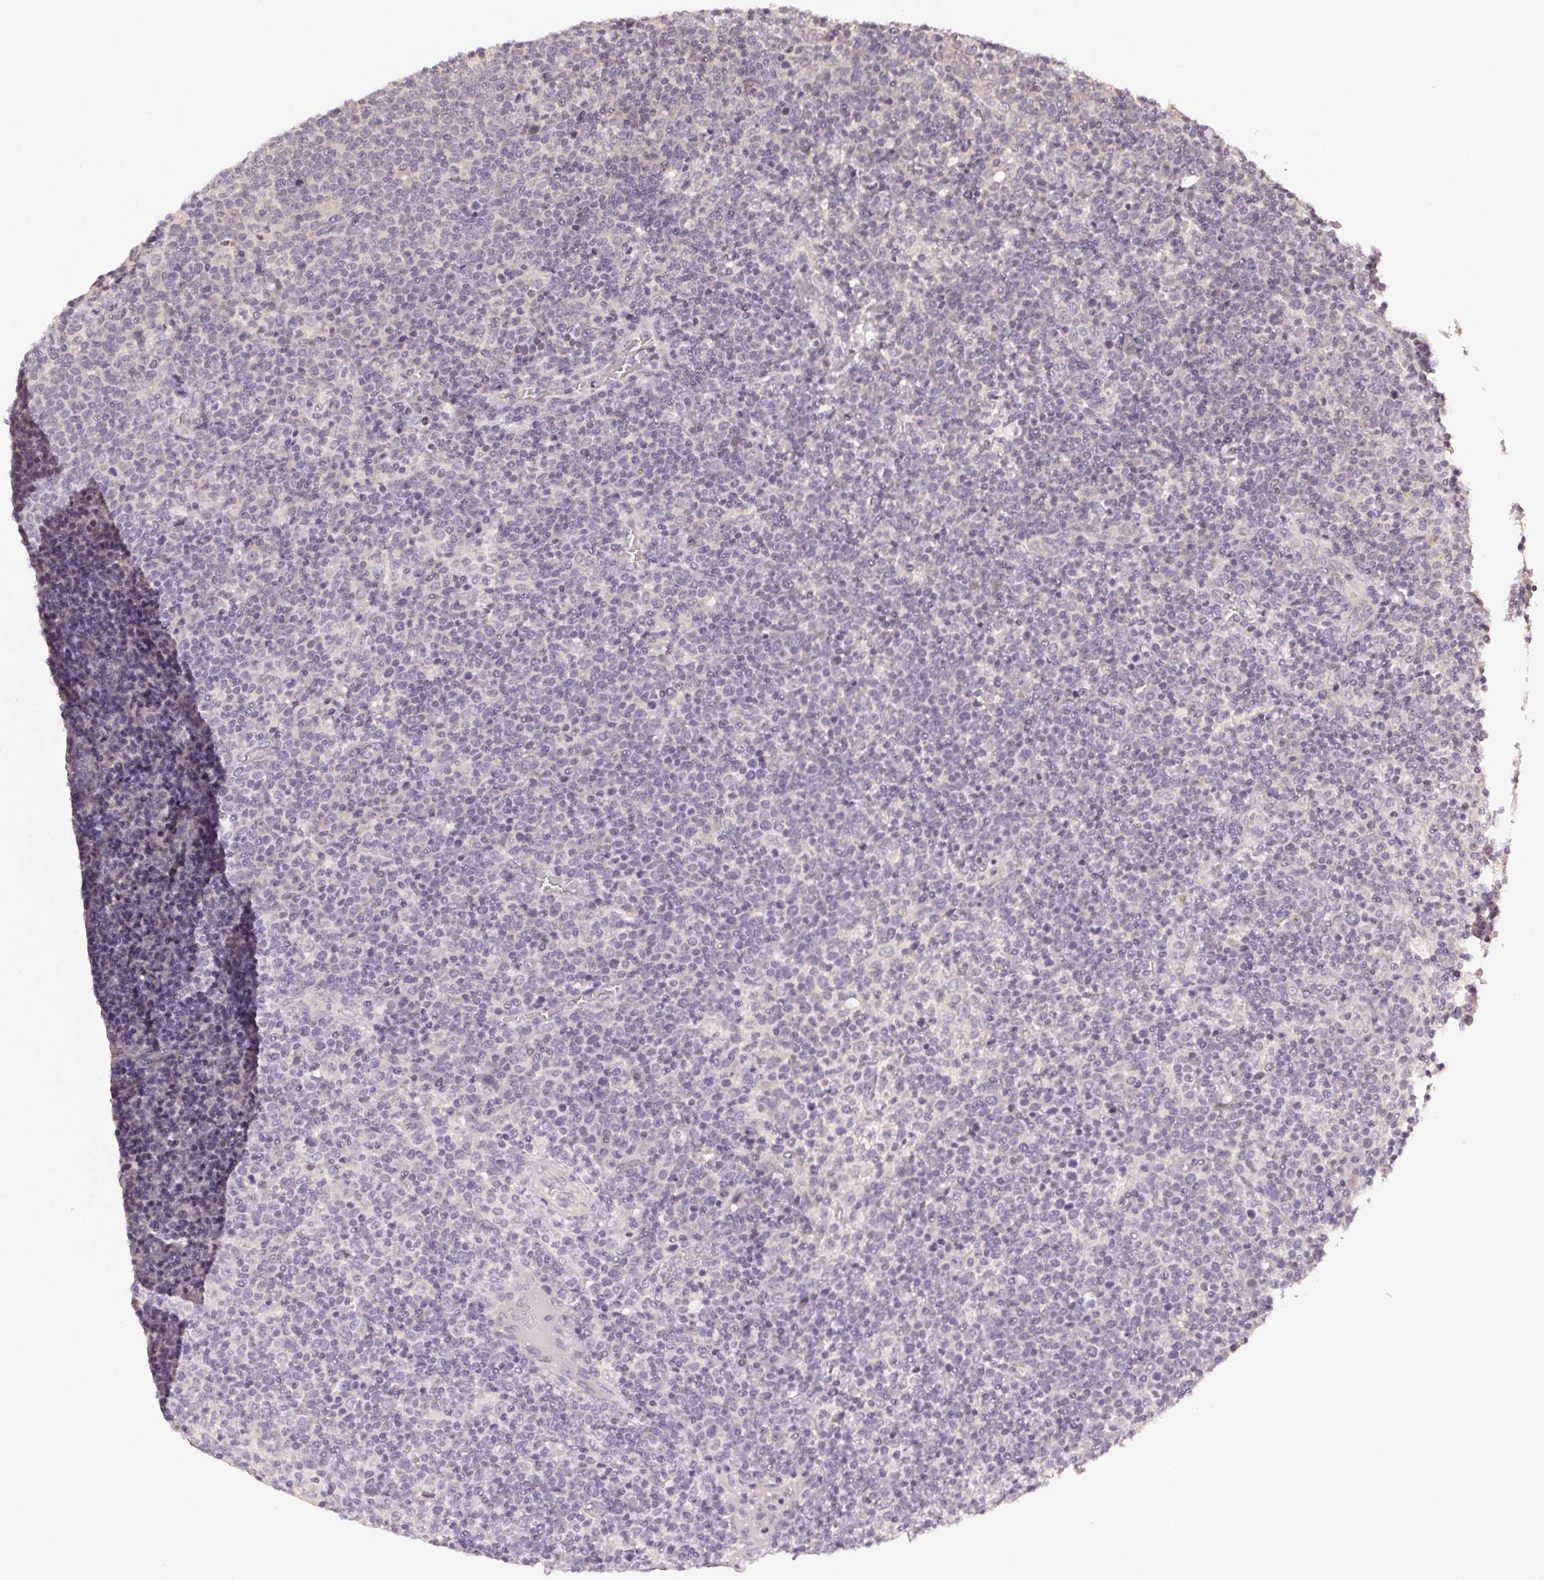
{"staining": {"intensity": "negative", "quantity": "none", "location": "none"}, "tissue": "lymphoma", "cell_type": "Tumor cells", "image_type": "cancer", "snomed": [{"axis": "morphology", "description": "Malignant lymphoma, non-Hodgkin's type, High grade"}, {"axis": "topography", "description": "Lymph node"}], "caption": "Tumor cells are negative for brown protein staining in malignant lymphoma, non-Hodgkin's type (high-grade). The staining is performed using DAB (3,3'-diaminobenzidine) brown chromogen with nuclei counter-stained in using hematoxylin.", "gene": "ATP1B3", "patient": {"sex": "male", "age": 61}}